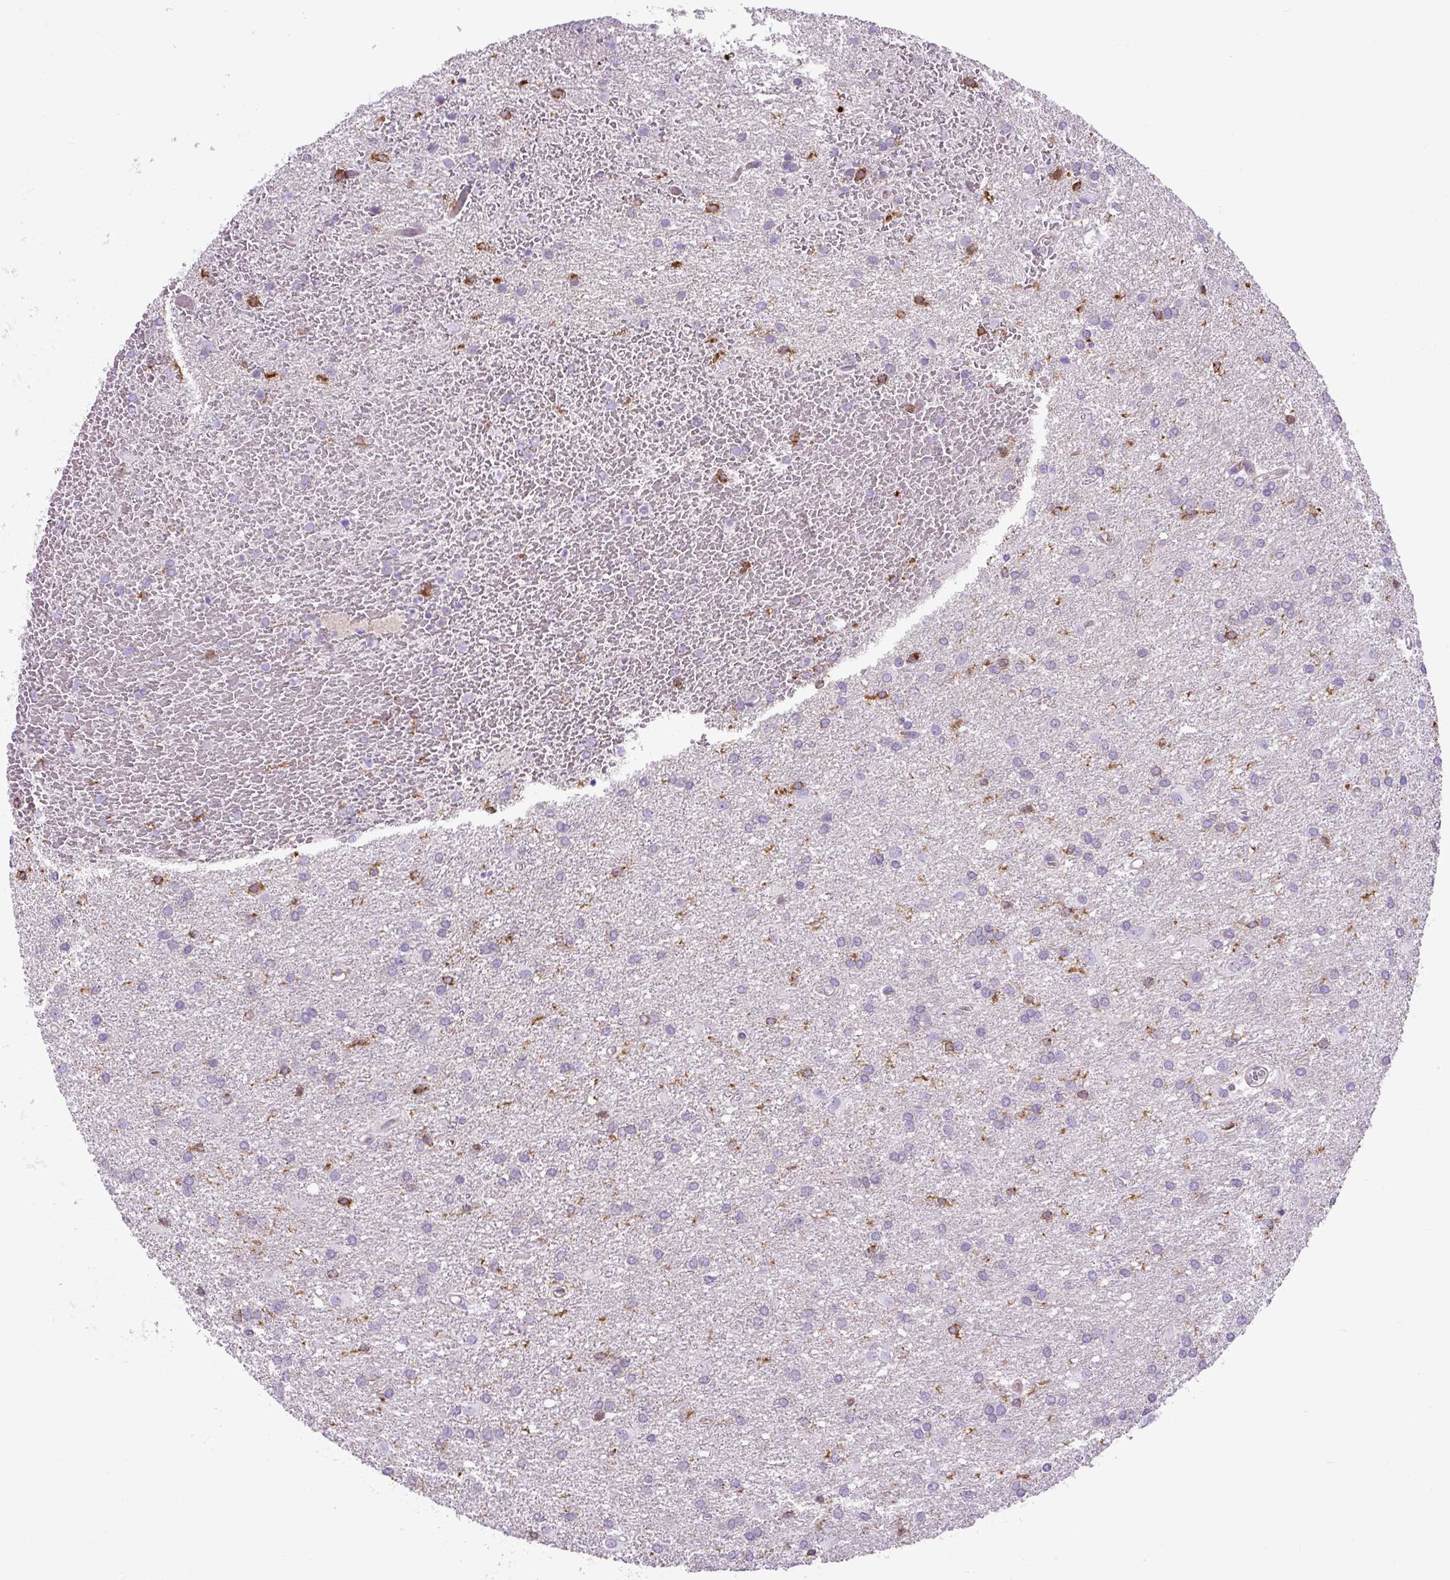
{"staining": {"intensity": "negative", "quantity": "none", "location": "none"}, "tissue": "glioma", "cell_type": "Tumor cells", "image_type": "cancer", "snomed": [{"axis": "morphology", "description": "Glioma, malignant, High grade"}, {"axis": "topography", "description": "Brain"}], "caption": "A micrograph of high-grade glioma (malignant) stained for a protein displays no brown staining in tumor cells.", "gene": "MAP1S", "patient": {"sex": "female", "age": 50}}